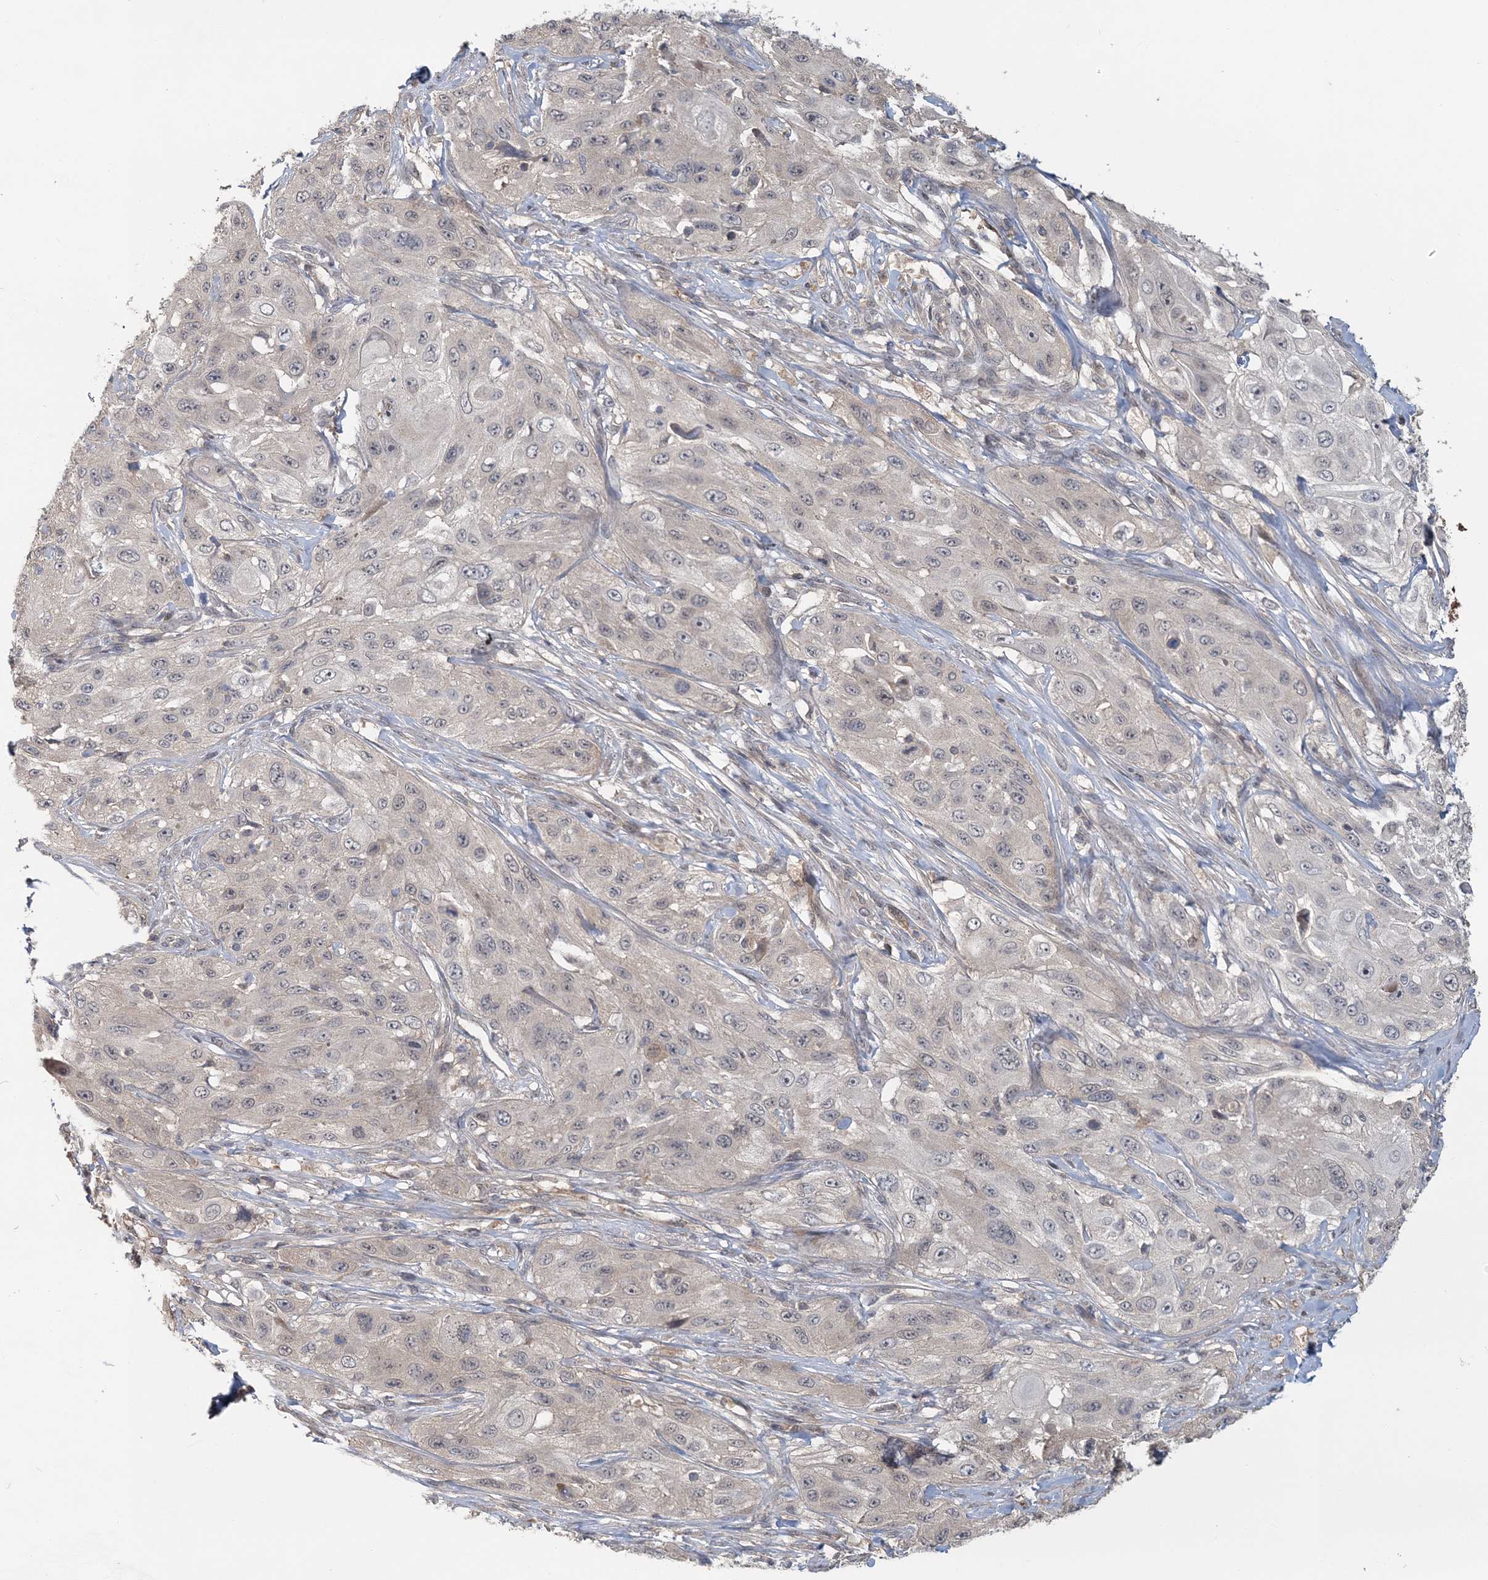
{"staining": {"intensity": "negative", "quantity": "none", "location": "none"}, "tissue": "cervical cancer", "cell_type": "Tumor cells", "image_type": "cancer", "snomed": [{"axis": "morphology", "description": "Squamous cell carcinoma, NOS"}, {"axis": "topography", "description": "Cervix"}], "caption": "Immunohistochemistry image of squamous cell carcinoma (cervical) stained for a protein (brown), which reveals no positivity in tumor cells.", "gene": "RNF25", "patient": {"sex": "female", "age": 42}}